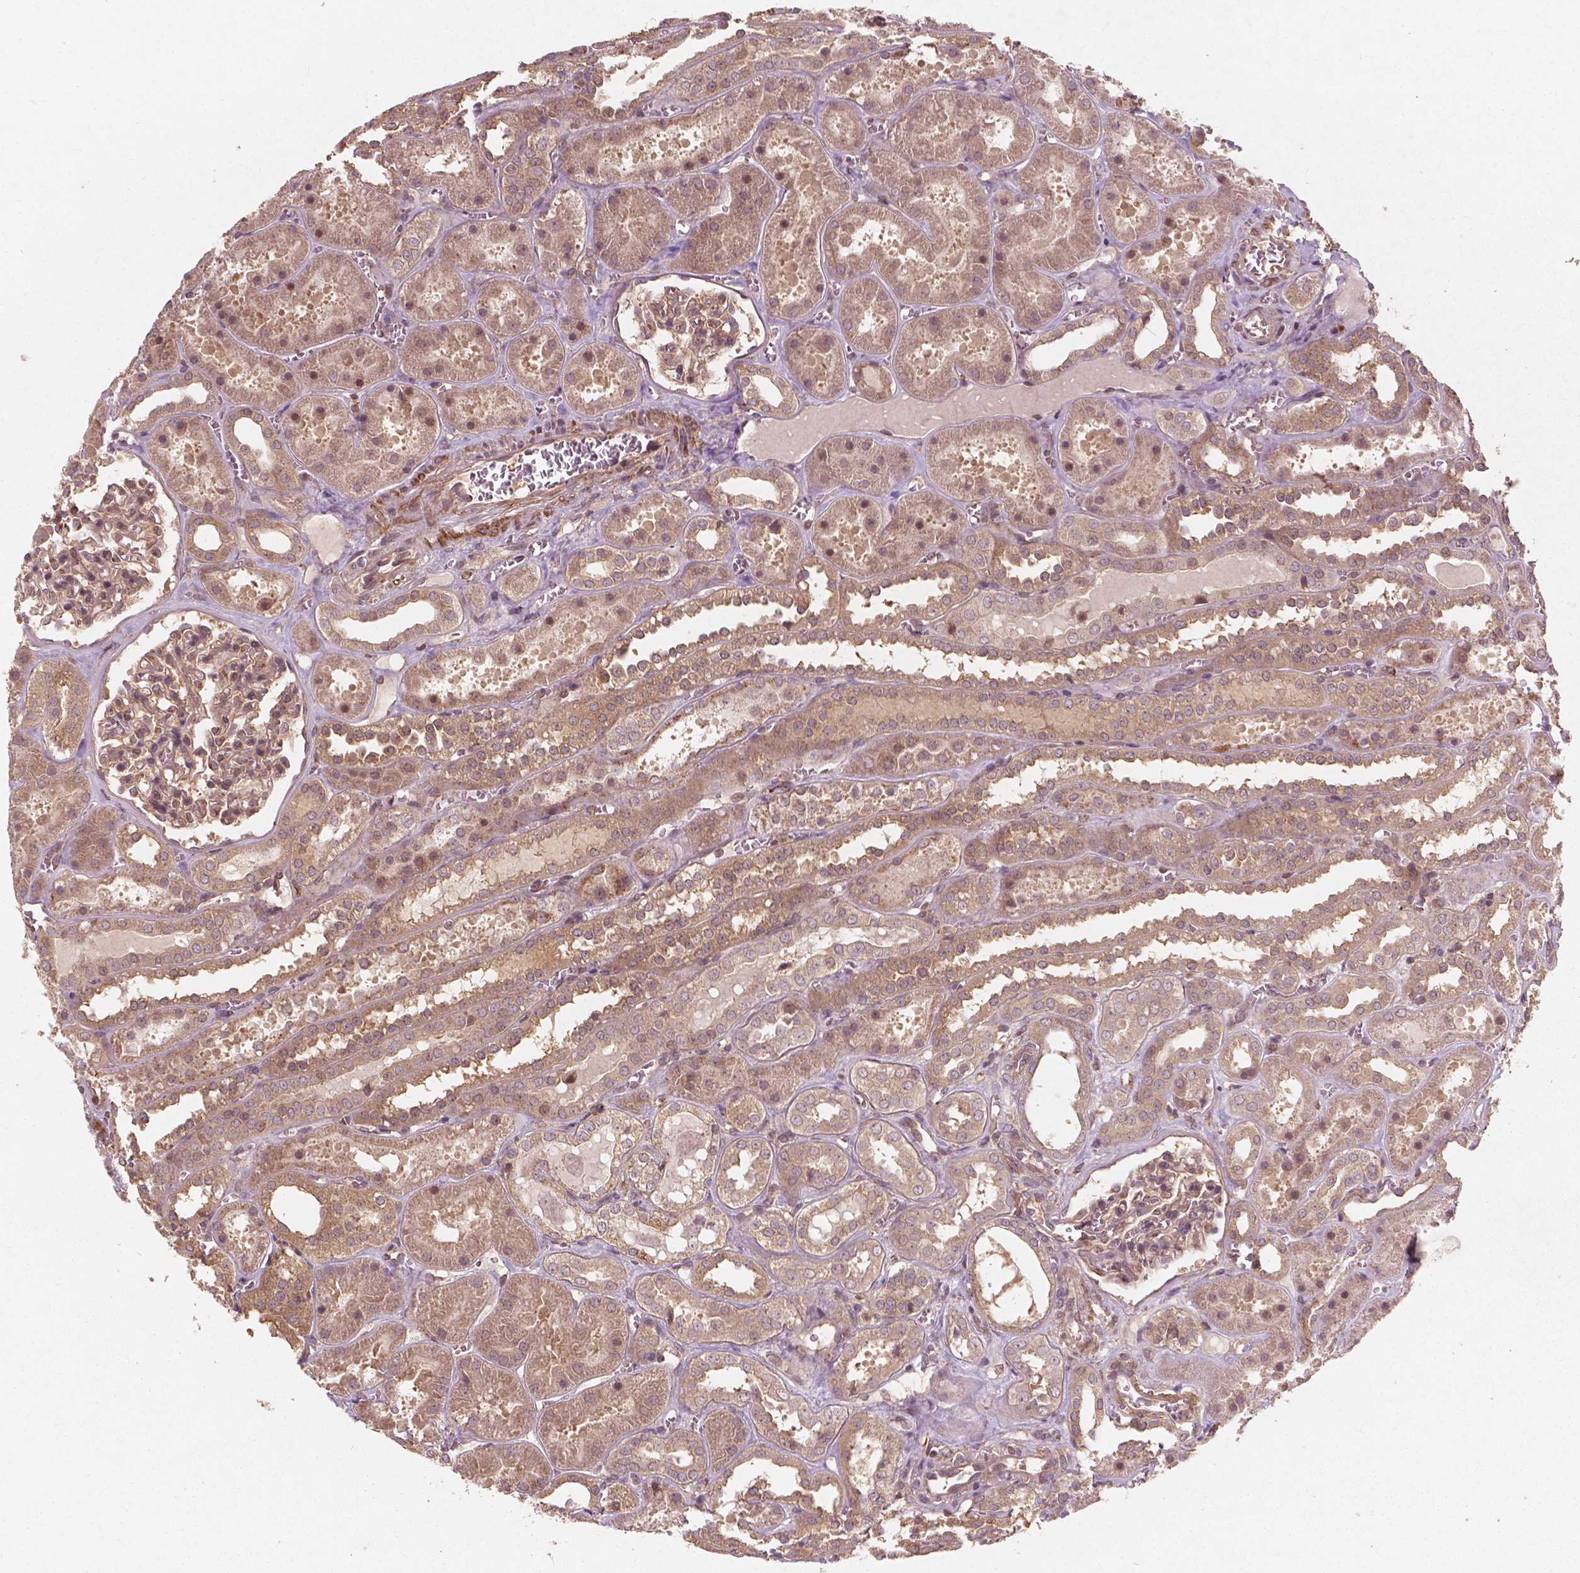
{"staining": {"intensity": "weak", "quantity": ">75%", "location": "cytoplasmic/membranous"}, "tissue": "kidney", "cell_type": "Cells in glomeruli", "image_type": "normal", "snomed": [{"axis": "morphology", "description": "Normal tissue, NOS"}, {"axis": "topography", "description": "Kidney"}], "caption": "This is a photomicrograph of immunohistochemistry staining of benign kidney, which shows weak staining in the cytoplasmic/membranous of cells in glomeruli.", "gene": "CYFIP1", "patient": {"sex": "female", "age": 41}}